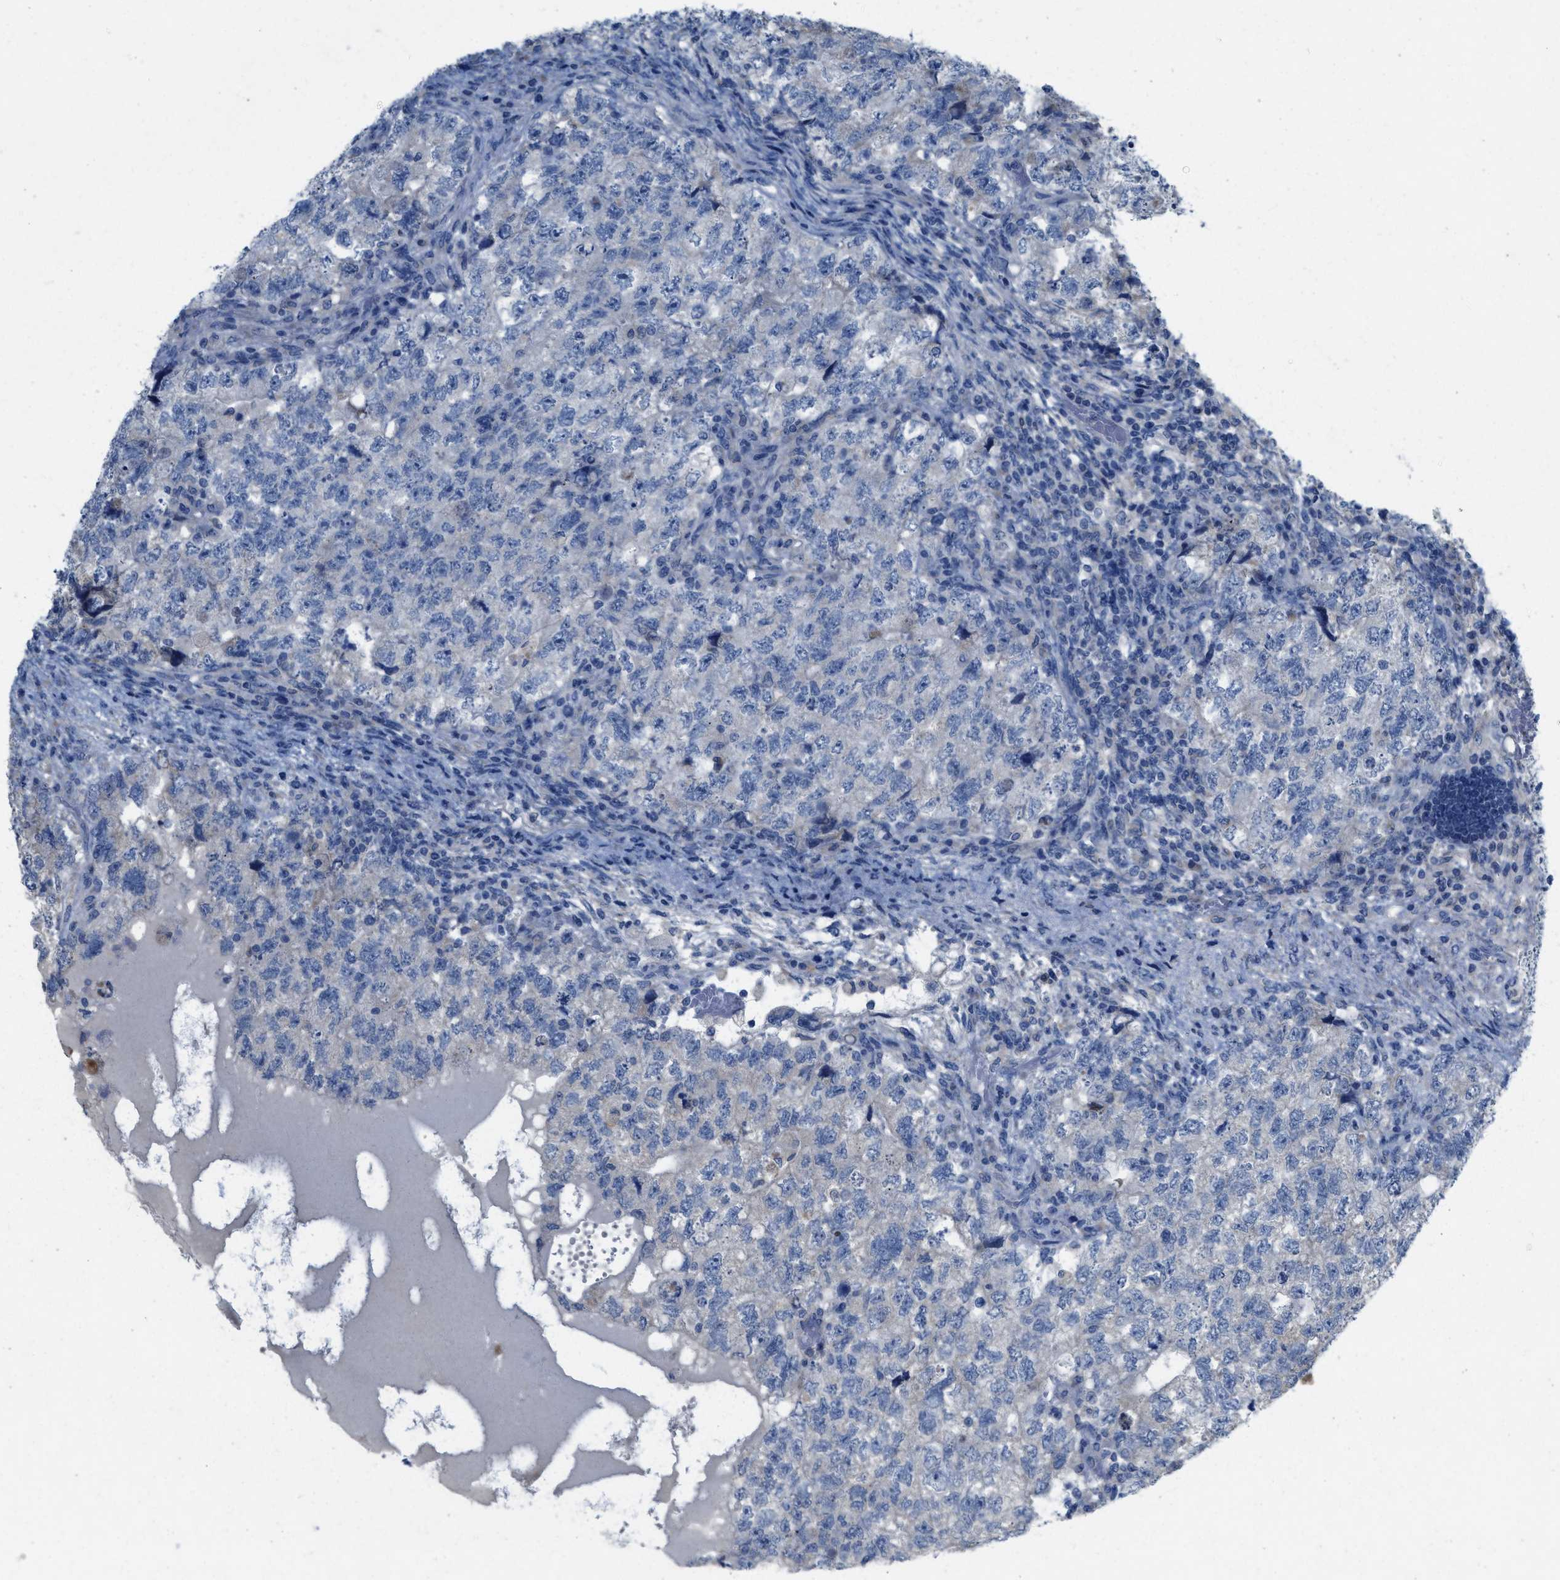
{"staining": {"intensity": "negative", "quantity": "none", "location": "none"}, "tissue": "testis cancer", "cell_type": "Tumor cells", "image_type": "cancer", "snomed": [{"axis": "morphology", "description": "Carcinoma, Embryonal, NOS"}, {"axis": "topography", "description": "Testis"}], "caption": "There is no significant positivity in tumor cells of testis cancer.", "gene": "PLPPR5", "patient": {"sex": "male", "age": 36}}